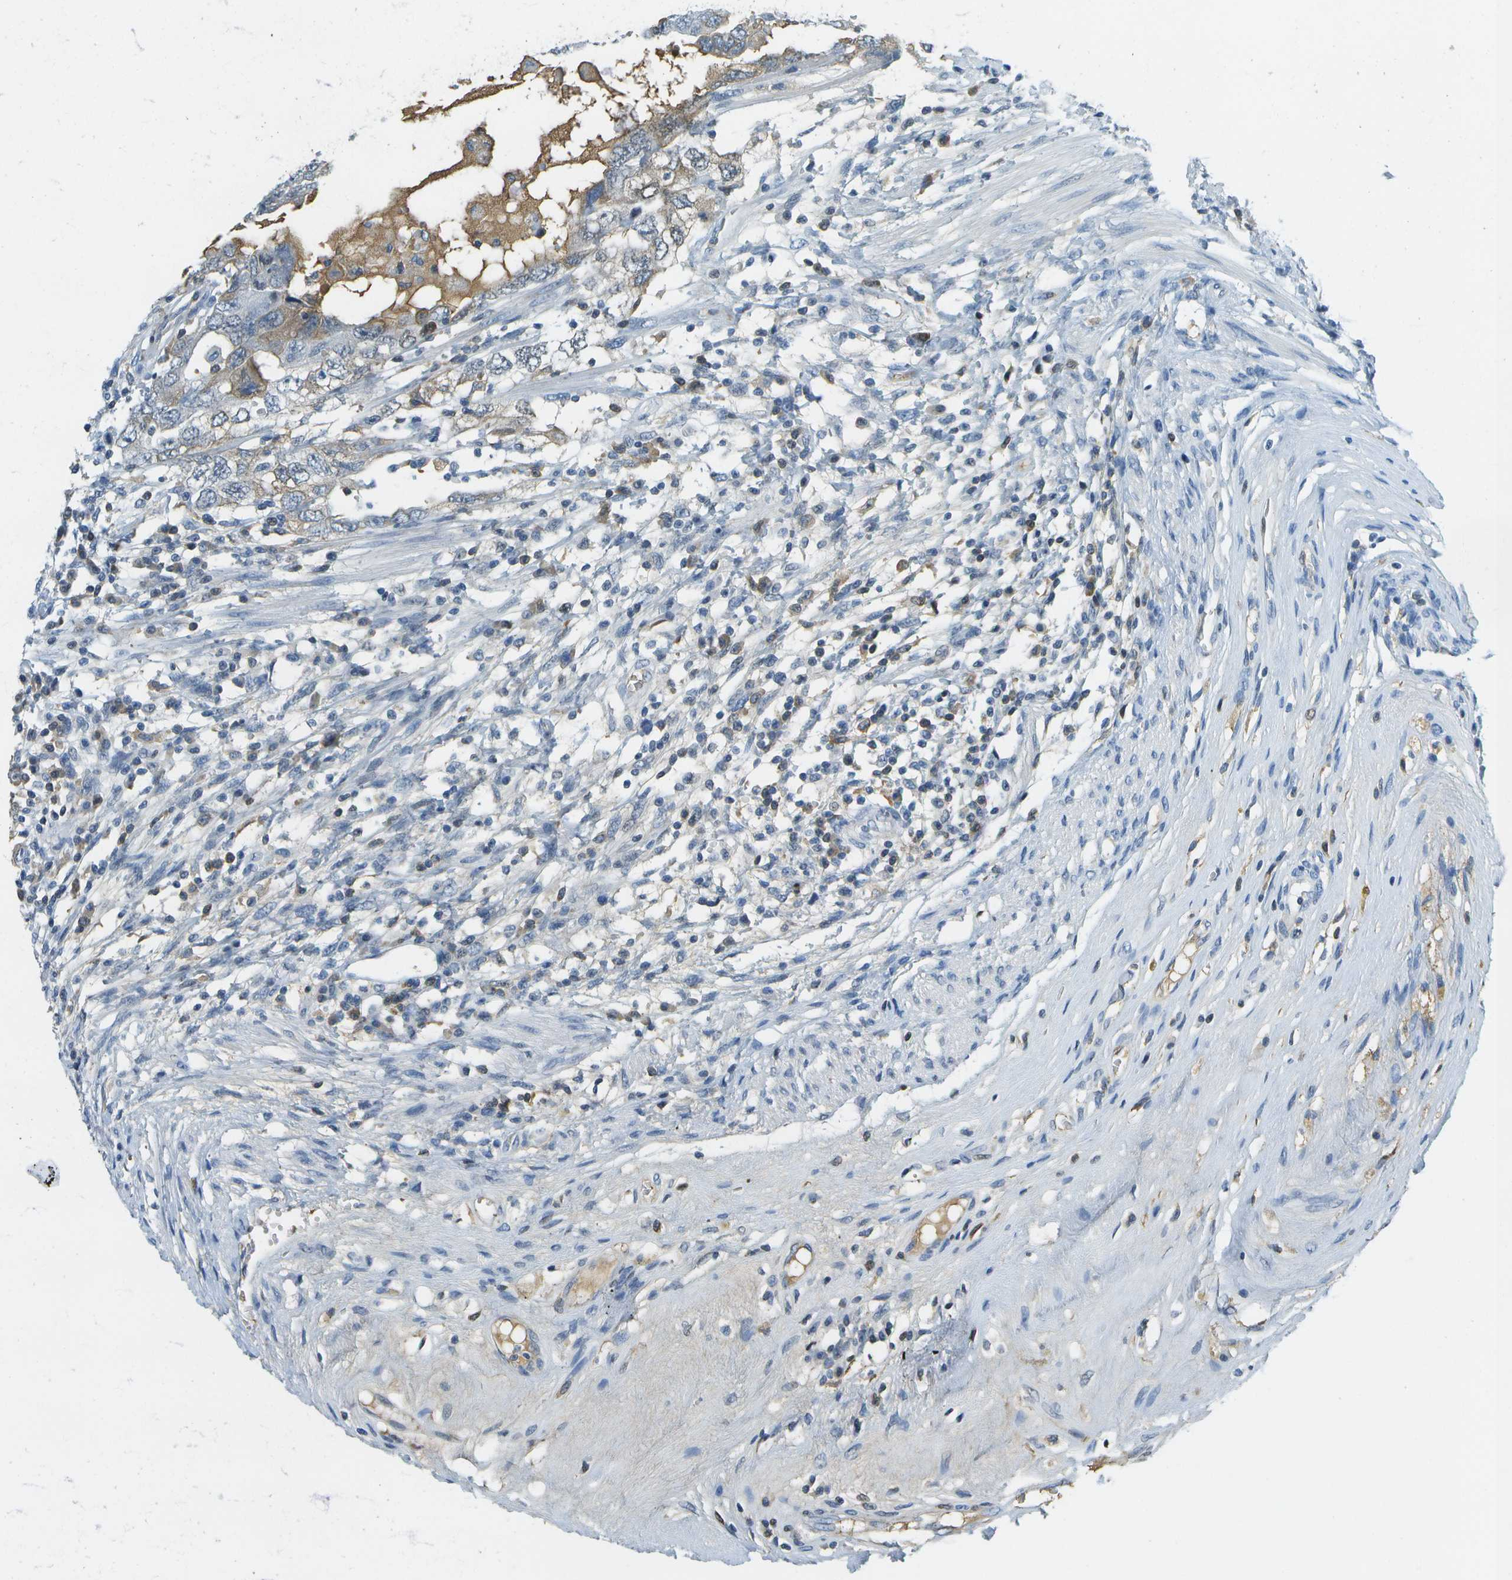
{"staining": {"intensity": "weak", "quantity": "<25%", "location": "cytoplasmic/membranous"}, "tissue": "testis cancer", "cell_type": "Tumor cells", "image_type": "cancer", "snomed": [{"axis": "morphology", "description": "Carcinoma, Embryonal, NOS"}, {"axis": "topography", "description": "Testis"}], "caption": "A histopathology image of human embryonal carcinoma (testis) is negative for staining in tumor cells.", "gene": "SERPINA1", "patient": {"sex": "male", "age": 26}}